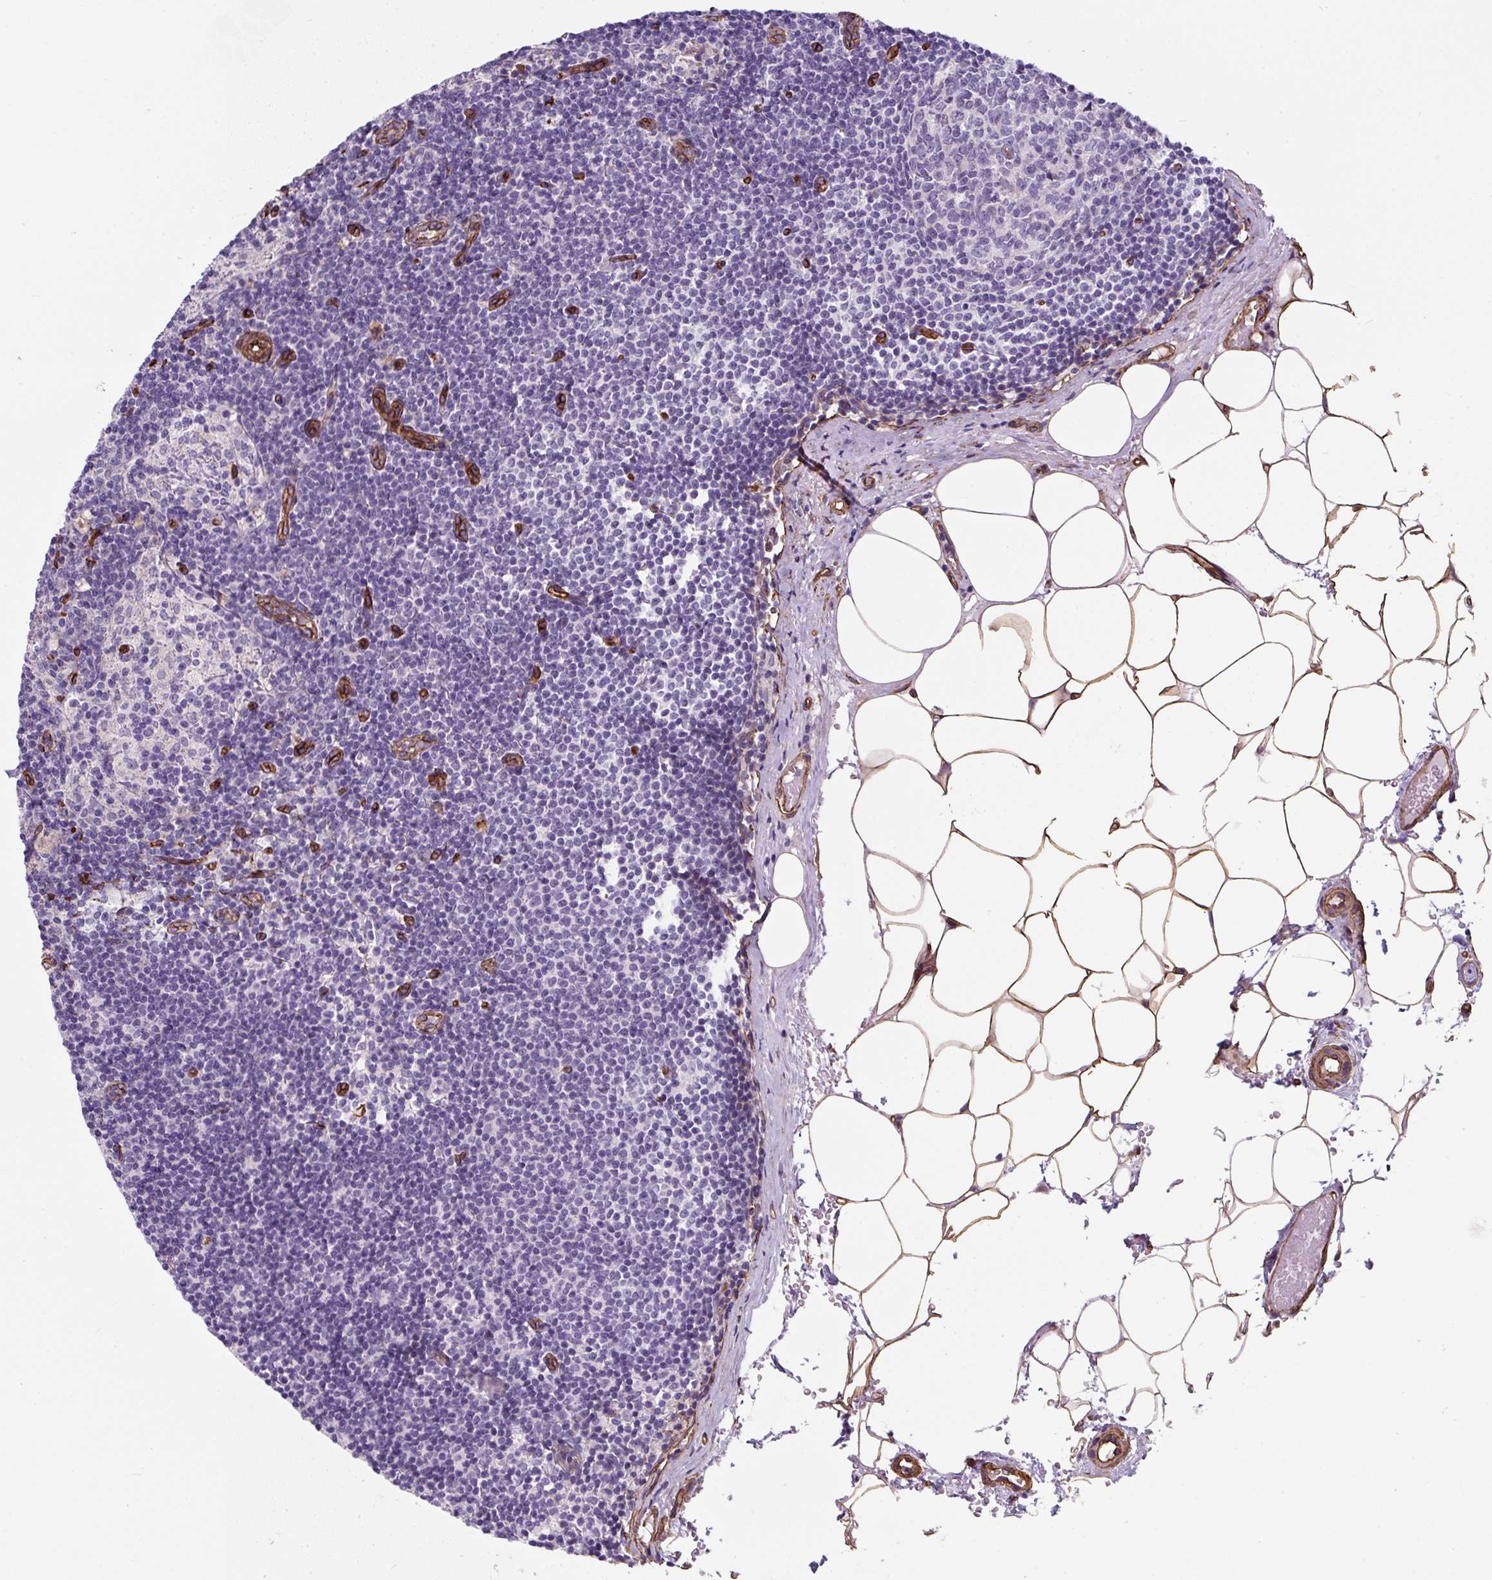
{"staining": {"intensity": "negative", "quantity": "none", "location": "none"}, "tissue": "lymph node", "cell_type": "Germinal center cells", "image_type": "normal", "snomed": [{"axis": "morphology", "description": "Normal tissue, NOS"}, {"axis": "topography", "description": "Lymph node"}], "caption": "High magnification brightfield microscopy of unremarkable lymph node stained with DAB (brown) and counterstained with hematoxylin (blue): germinal center cells show no significant expression.", "gene": "ANKUB1", "patient": {"sex": "male", "age": 49}}